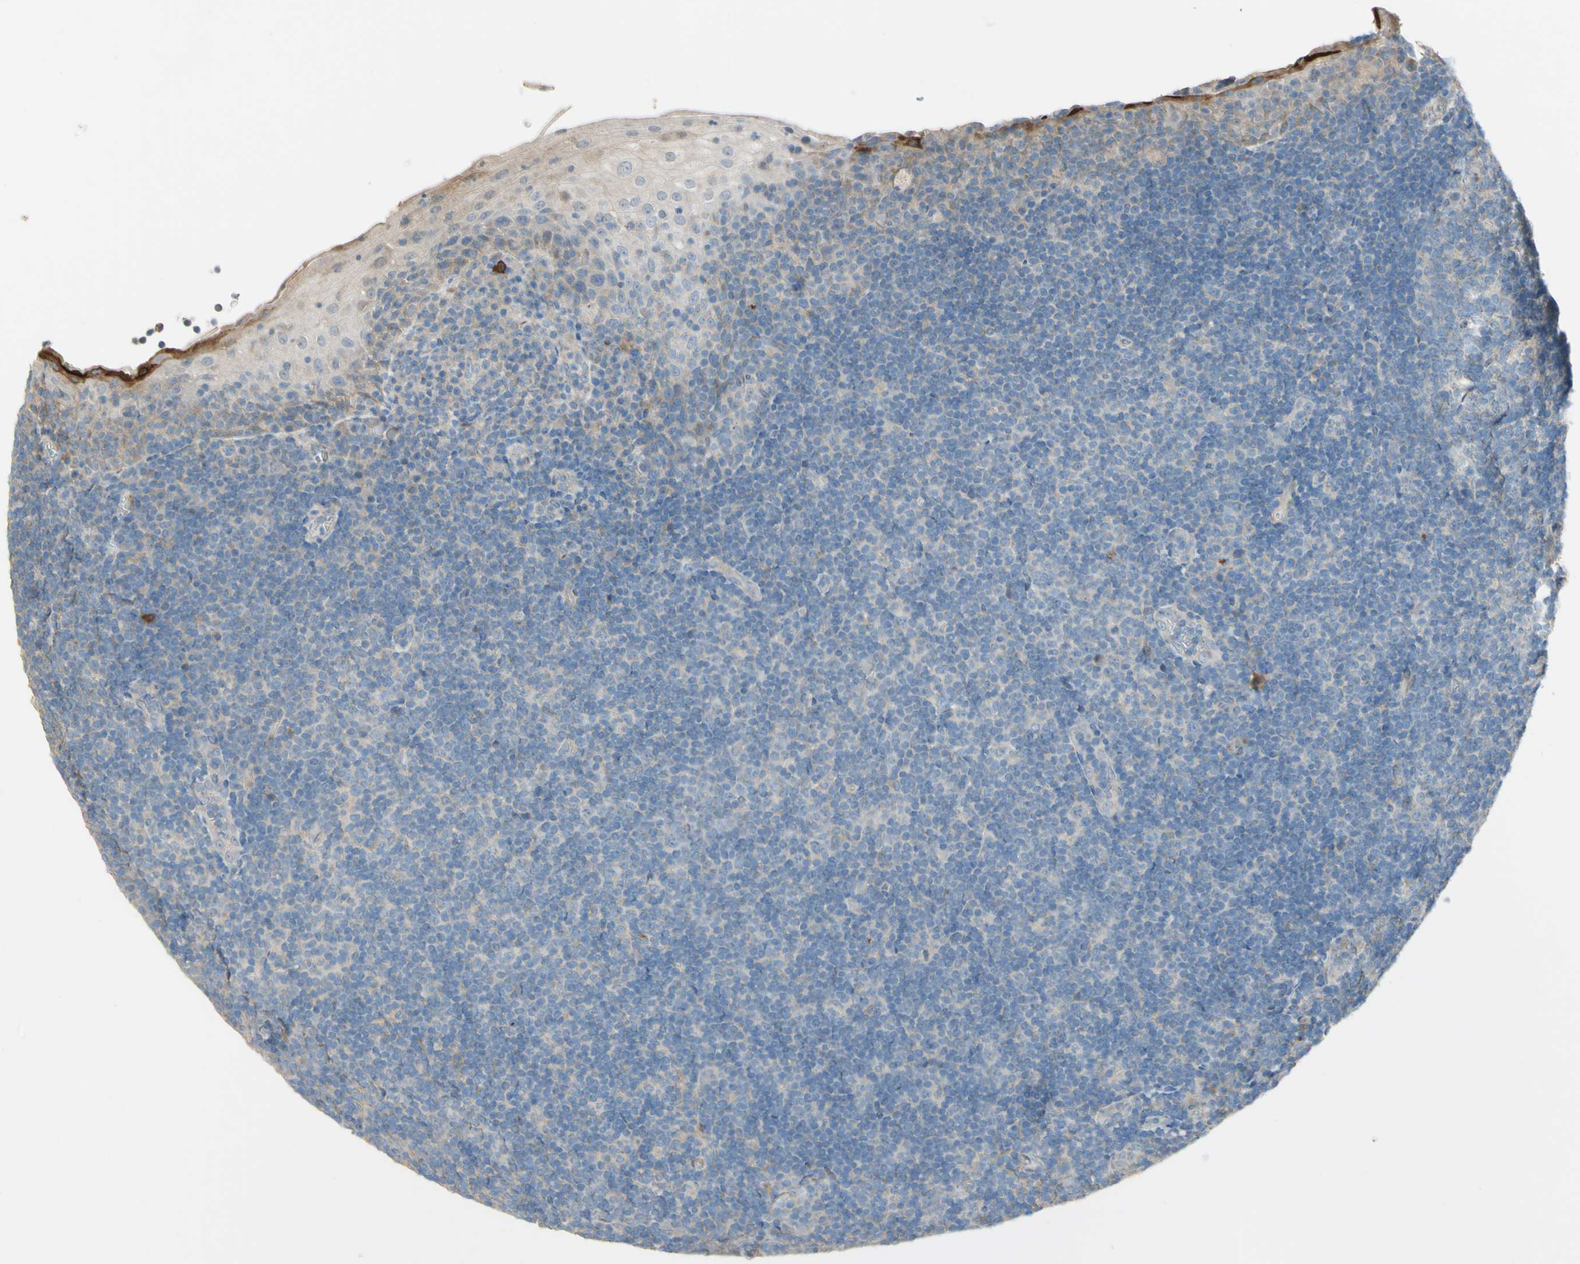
{"staining": {"intensity": "negative", "quantity": "none", "location": "none"}, "tissue": "tonsil", "cell_type": "Germinal center cells", "image_type": "normal", "snomed": [{"axis": "morphology", "description": "Normal tissue, NOS"}, {"axis": "topography", "description": "Tonsil"}], "caption": "Immunohistochemistry image of unremarkable tonsil stained for a protein (brown), which displays no positivity in germinal center cells.", "gene": "DKK3", "patient": {"sex": "male", "age": 37}}